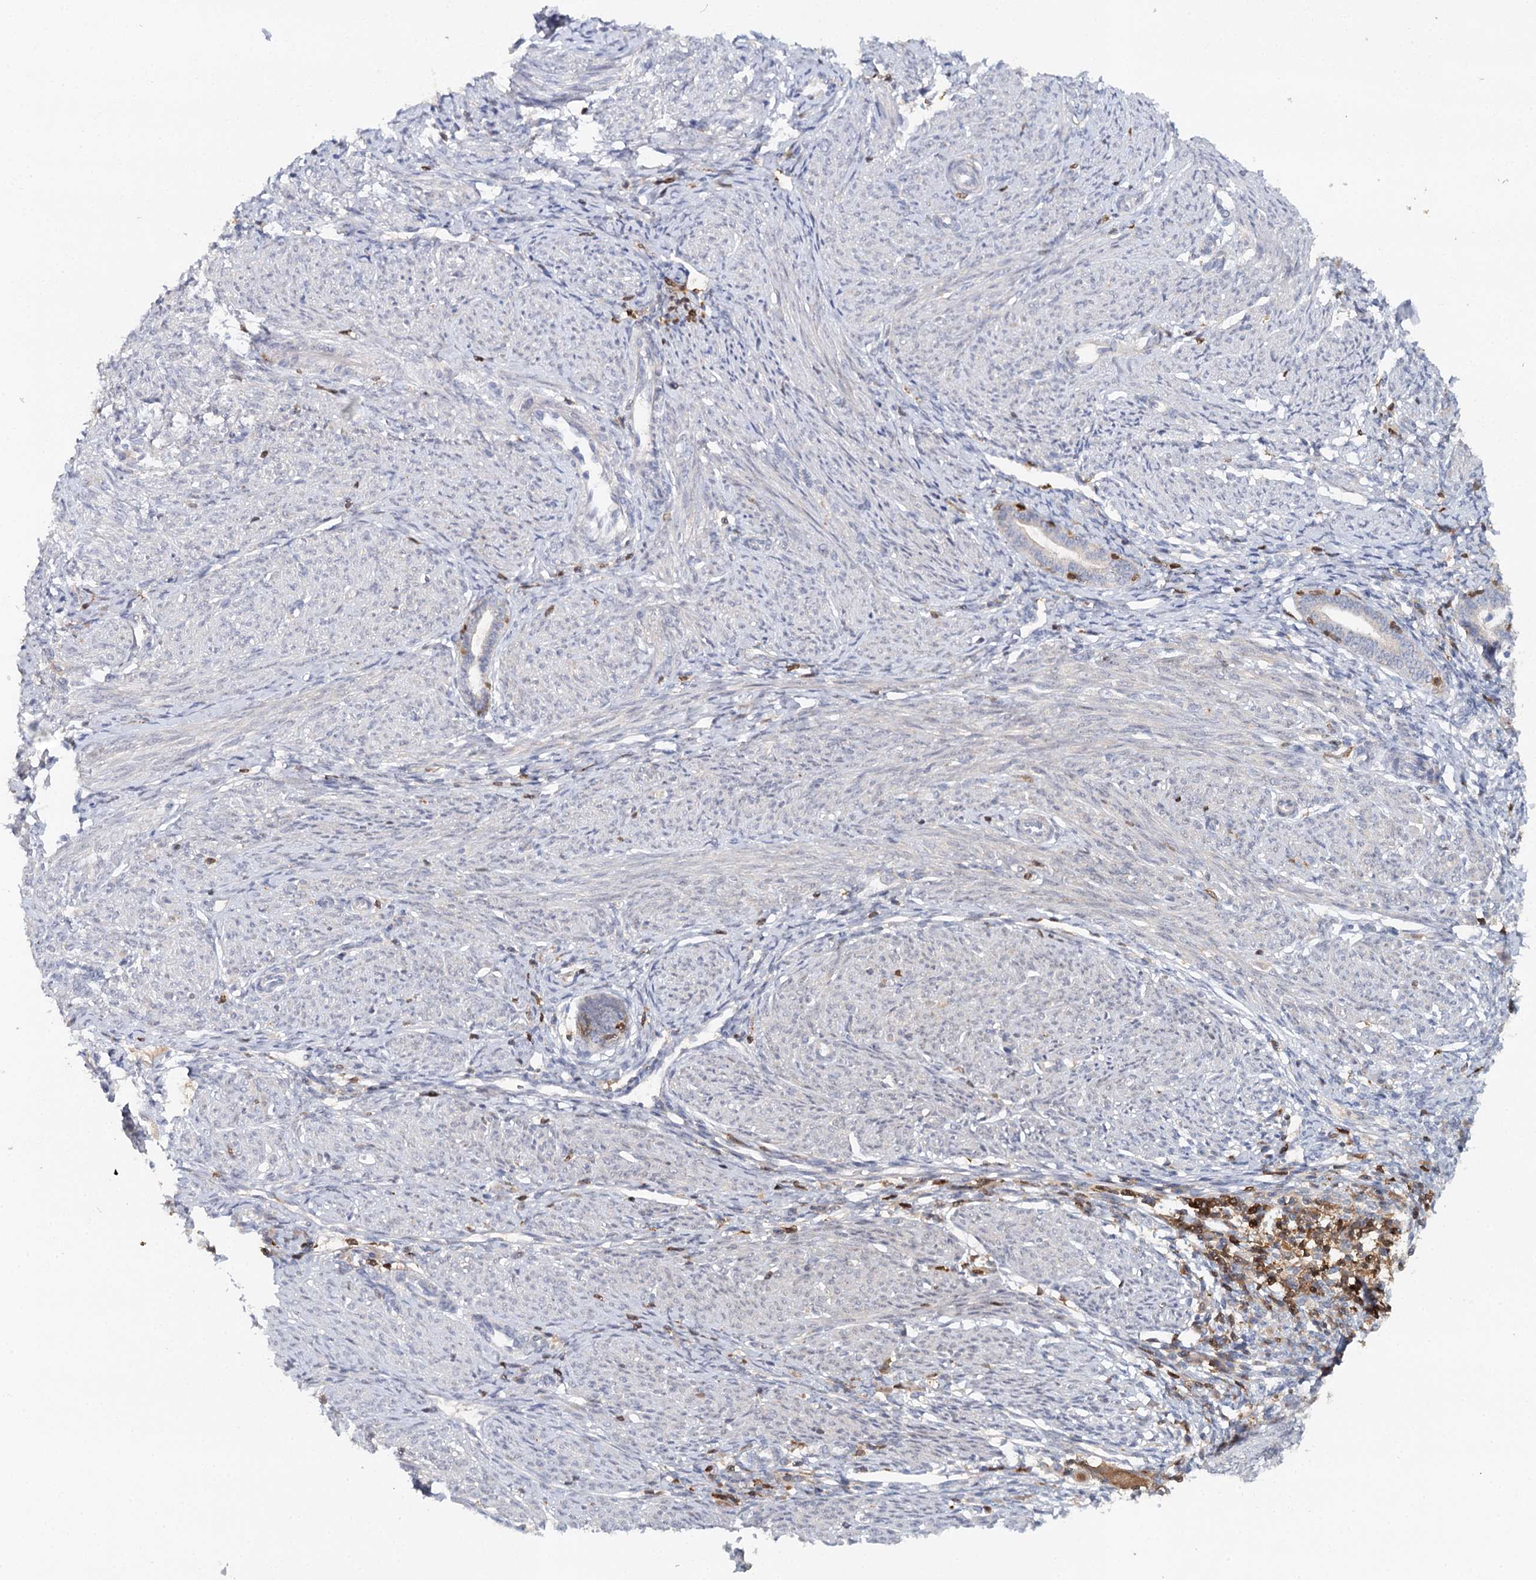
{"staining": {"intensity": "negative", "quantity": "none", "location": "none"}, "tissue": "endometrium", "cell_type": "Cells in endometrial stroma", "image_type": "normal", "snomed": [{"axis": "morphology", "description": "Normal tissue, NOS"}, {"axis": "topography", "description": "Endometrium"}], "caption": "The IHC image has no significant positivity in cells in endometrial stroma of endometrium. Nuclei are stained in blue.", "gene": "SLC41A2", "patient": {"sex": "female", "age": 72}}